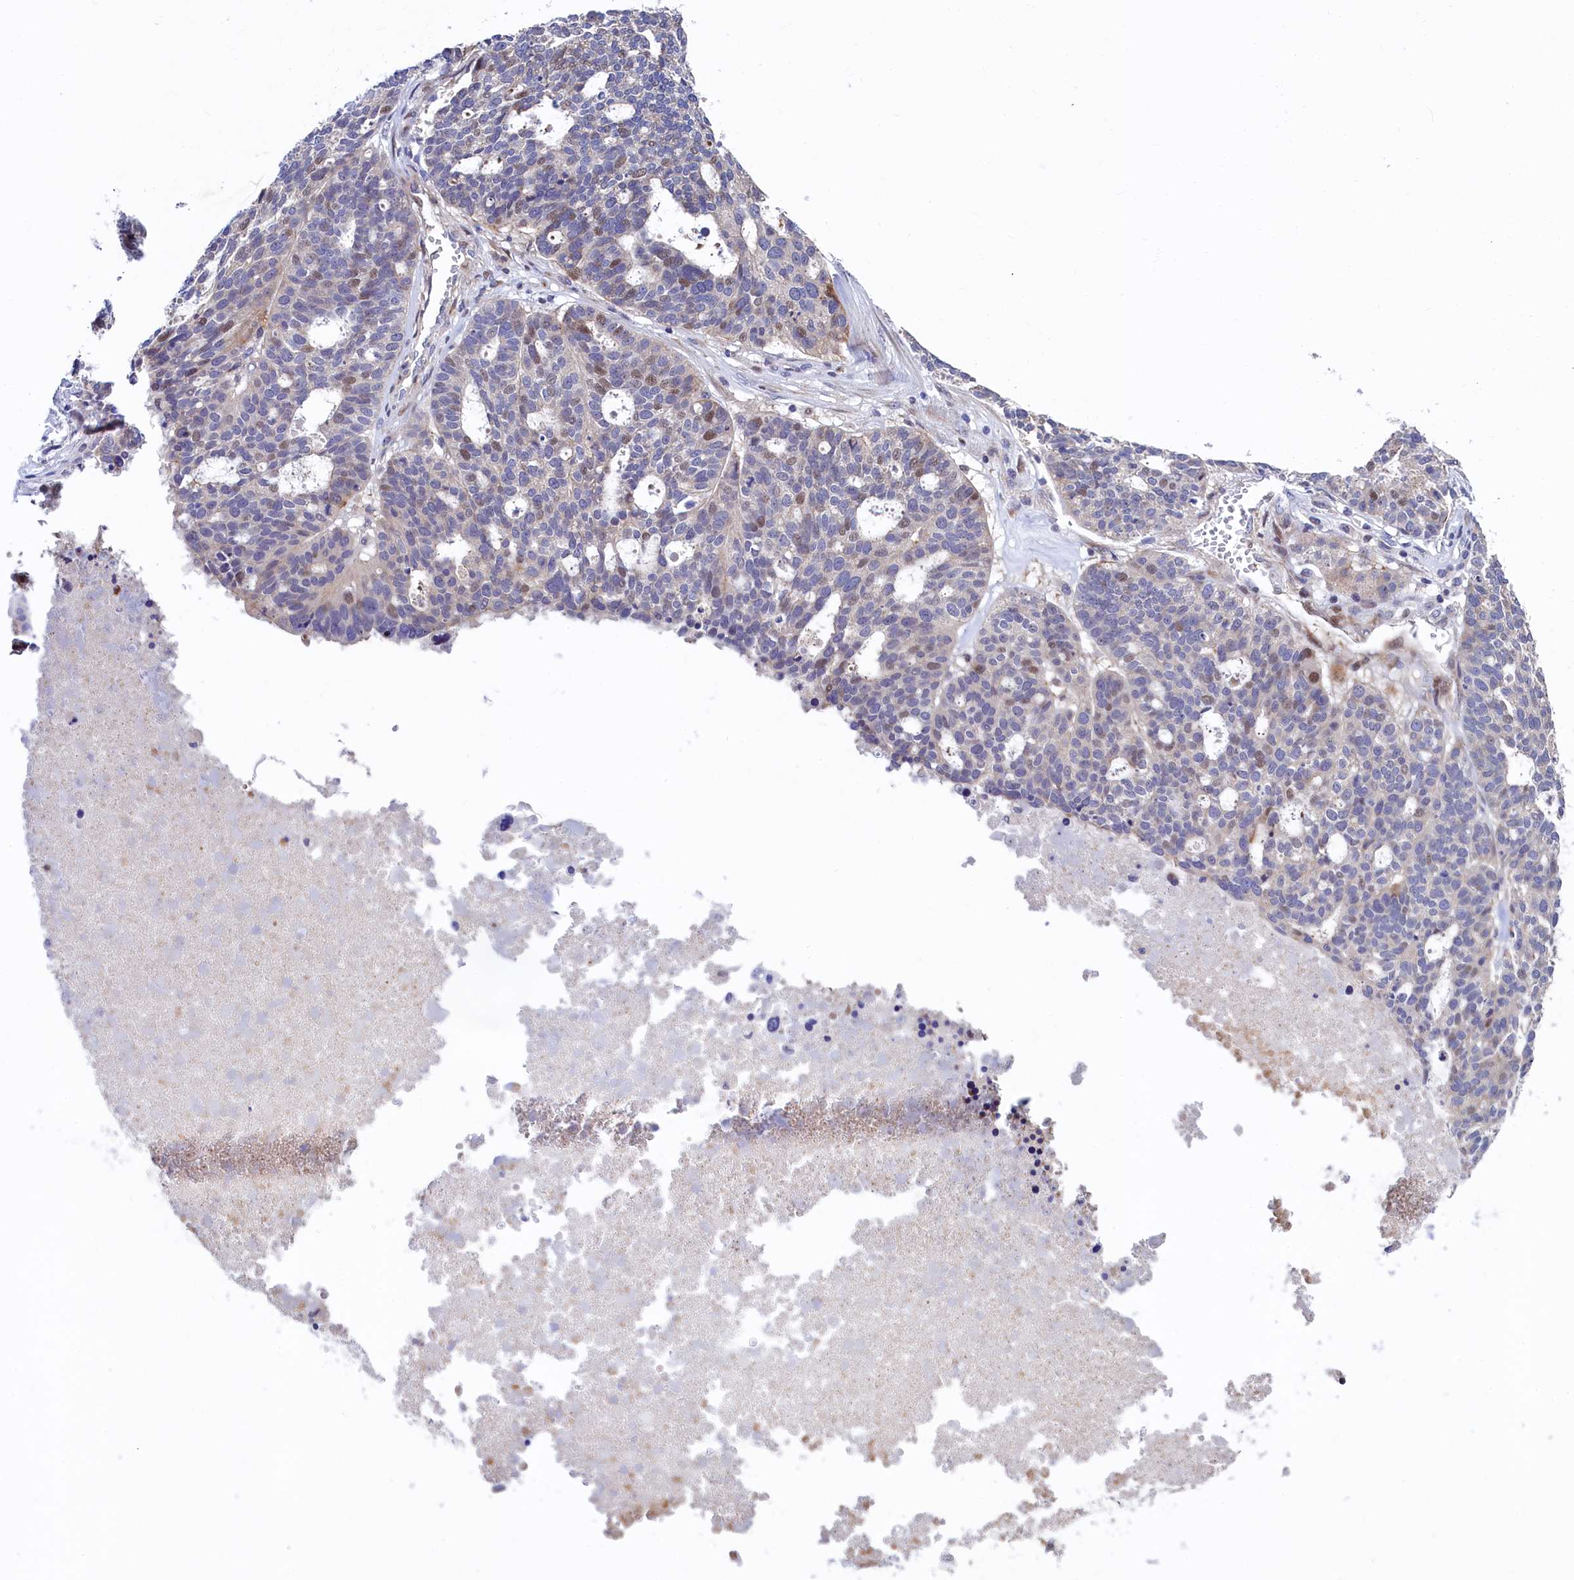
{"staining": {"intensity": "weak", "quantity": "<25%", "location": "nuclear"}, "tissue": "ovarian cancer", "cell_type": "Tumor cells", "image_type": "cancer", "snomed": [{"axis": "morphology", "description": "Cystadenocarcinoma, serous, NOS"}, {"axis": "topography", "description": "Ovary"}], "caption": "Tumor cells are negative for brown protein staining in serous cystadenocarcinoma (ovarian).", "gene": "PIK3C3", "patient": {"sex": "female", "age": 59}}